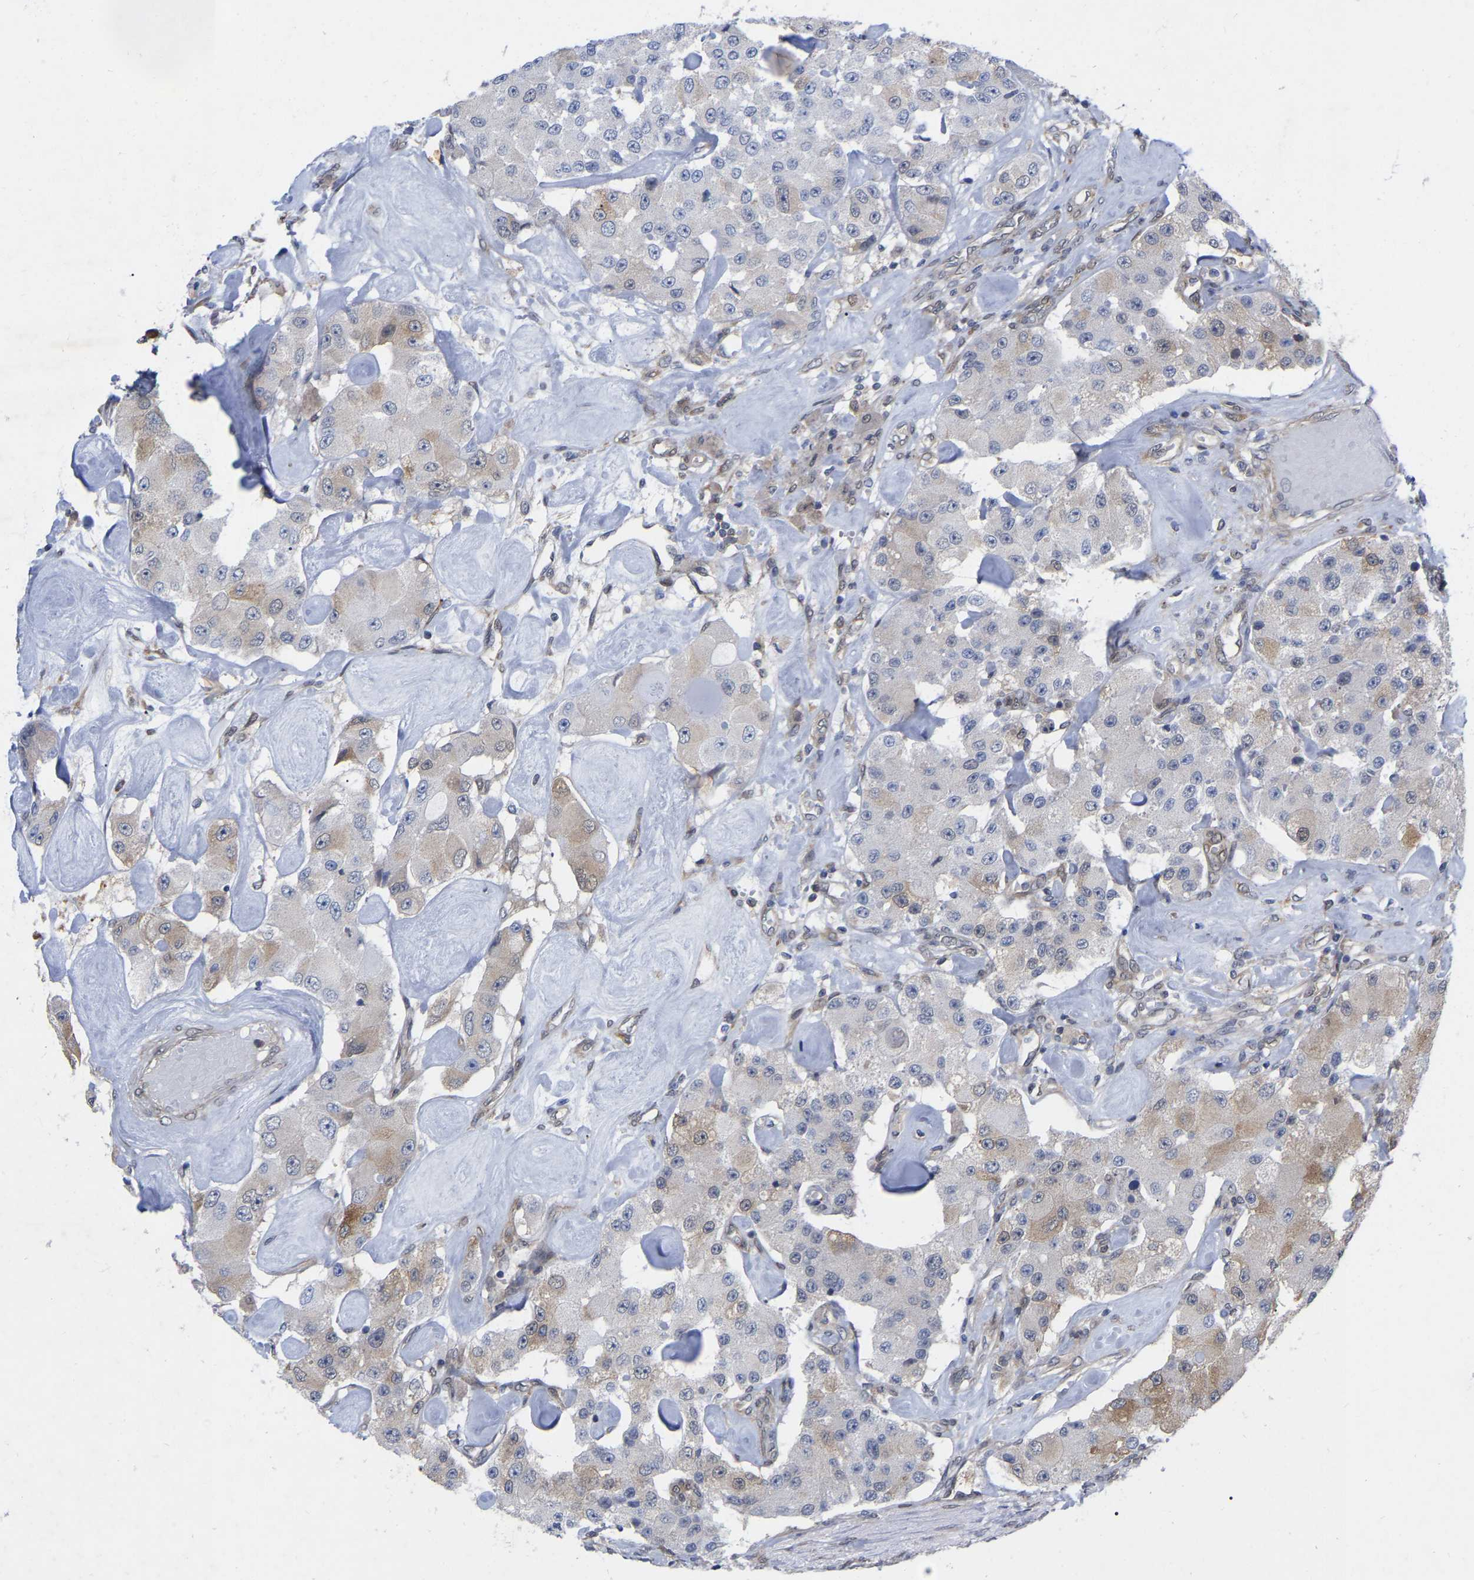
{"staining": {"intensity": "weak", "quantity": "<25%", "location": "cytoplasmic/membranous"}, "tissue": "carcinoid", "cell_type": "Tumor cells", "image_type": "cancer", "snomed": [{"axis": "morphology", "description": "Carcinoid, malignant, NOS"}, {"axis": "topography", "description": "Pancreas"}], "caption": "Micrograph shows no significant protein staining in tumor cells of carcinoid. Brightfield microscopy of immunohistochemistry stained with DAB (3,3'-diaminobenzidine) (brown) and hematoxylin (blue), captured at high magnification.", "gene": "UBE4B", "patient": {"sex": "male", "age": 41}}